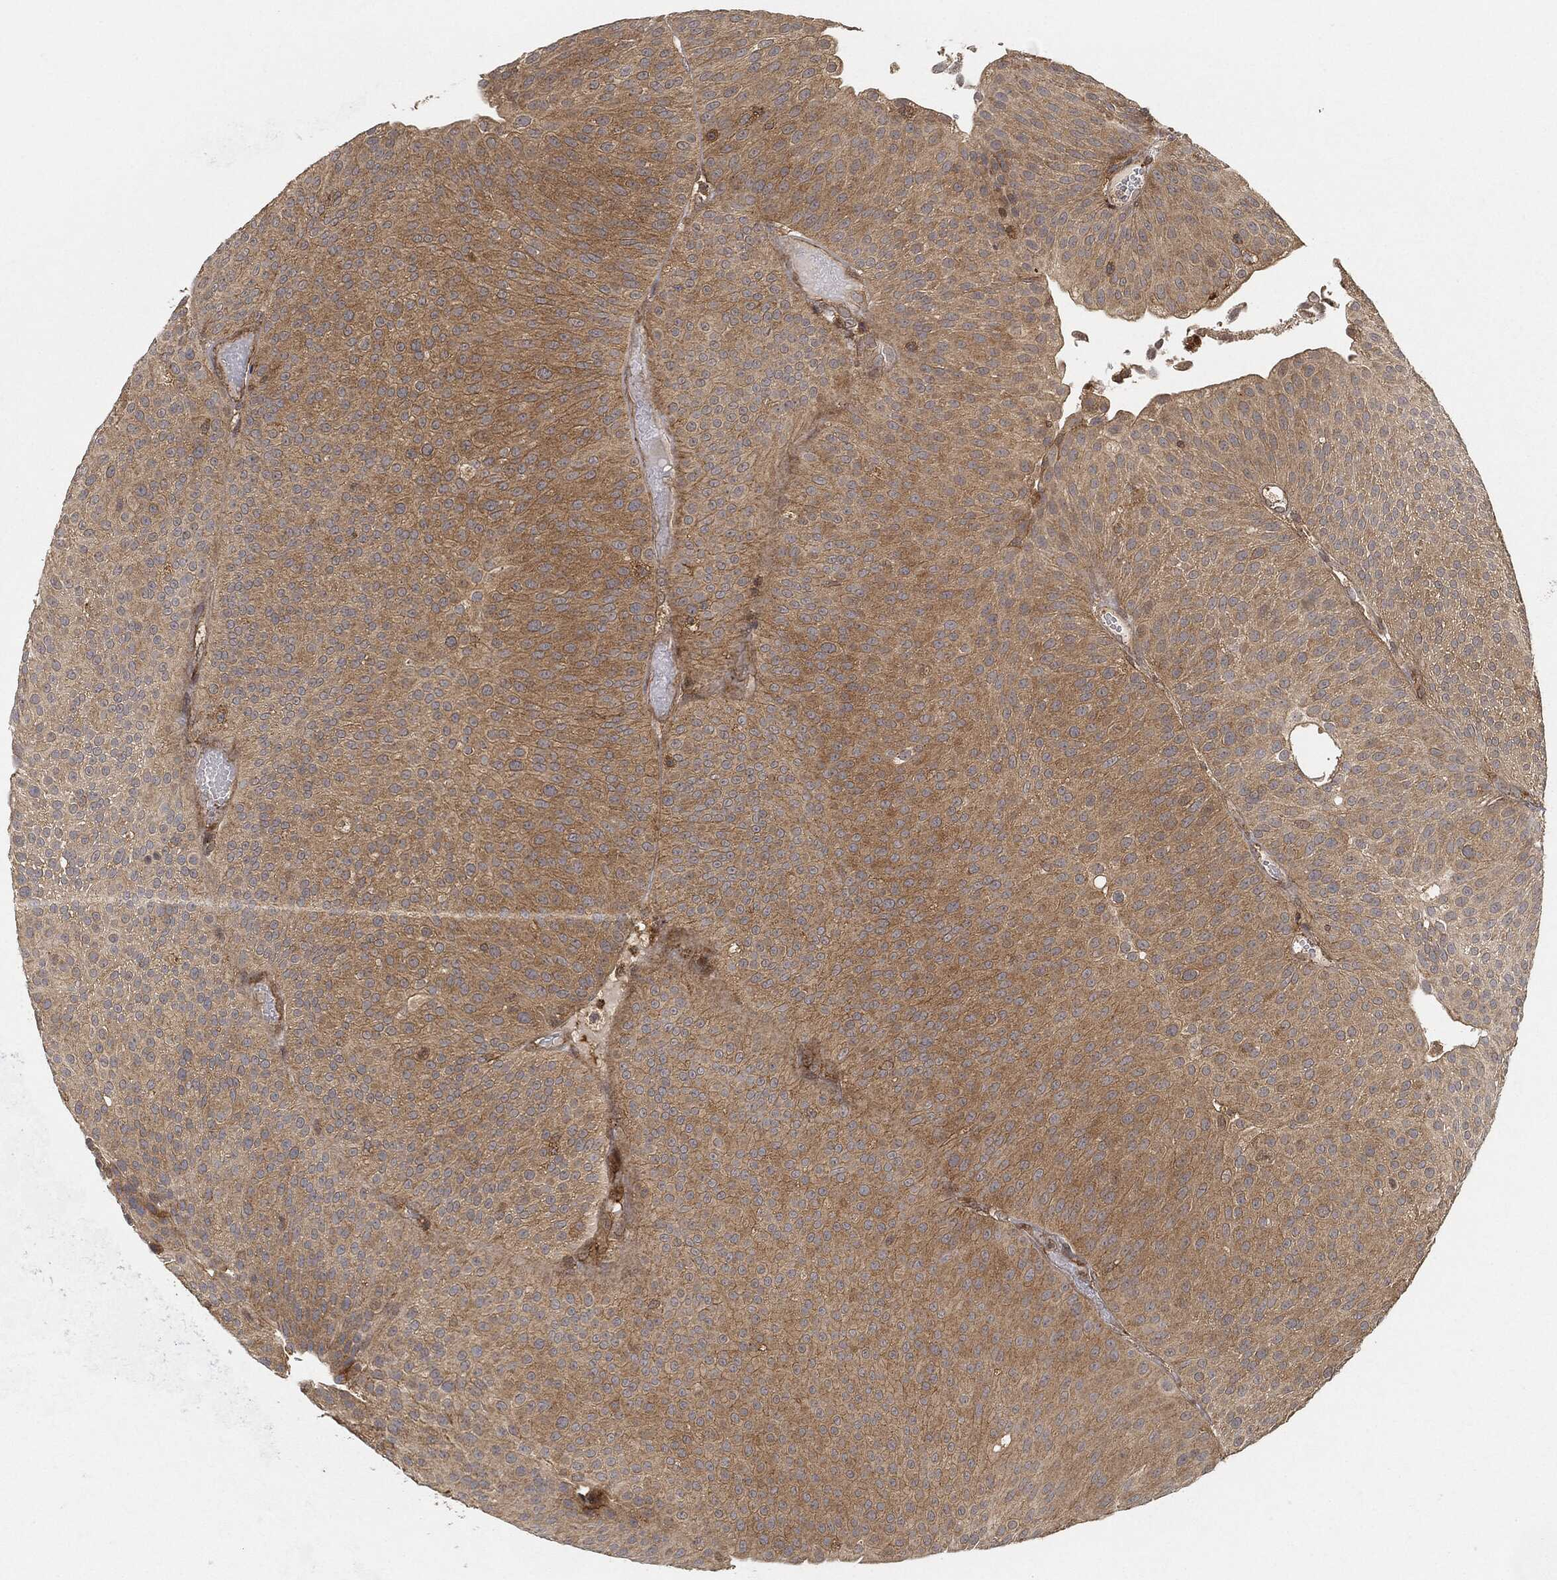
{"staining": {"intensity": "moderate", "quantity": "25%-75%", "location": "cytoplasmic/membranous"}, "tissue": "urothelial cancer", "cell_type": "Tumor cells", "image_type": "cancer", "snomed": [{"axis": "morphology", "description": "Urothelial carcinoma, Low grade"}, {"axis": "topography", "description": "Urinary bladder"}], "caption": "There is medium levels of moderate cytoplasmic/membranous staining in tumor cells of urothelial carcinoma (low-grade), as demonstrated by immunohistochemical staining (brown color).", "gene": "TPT1", "patient": {"sex": "male", "age": 65}}